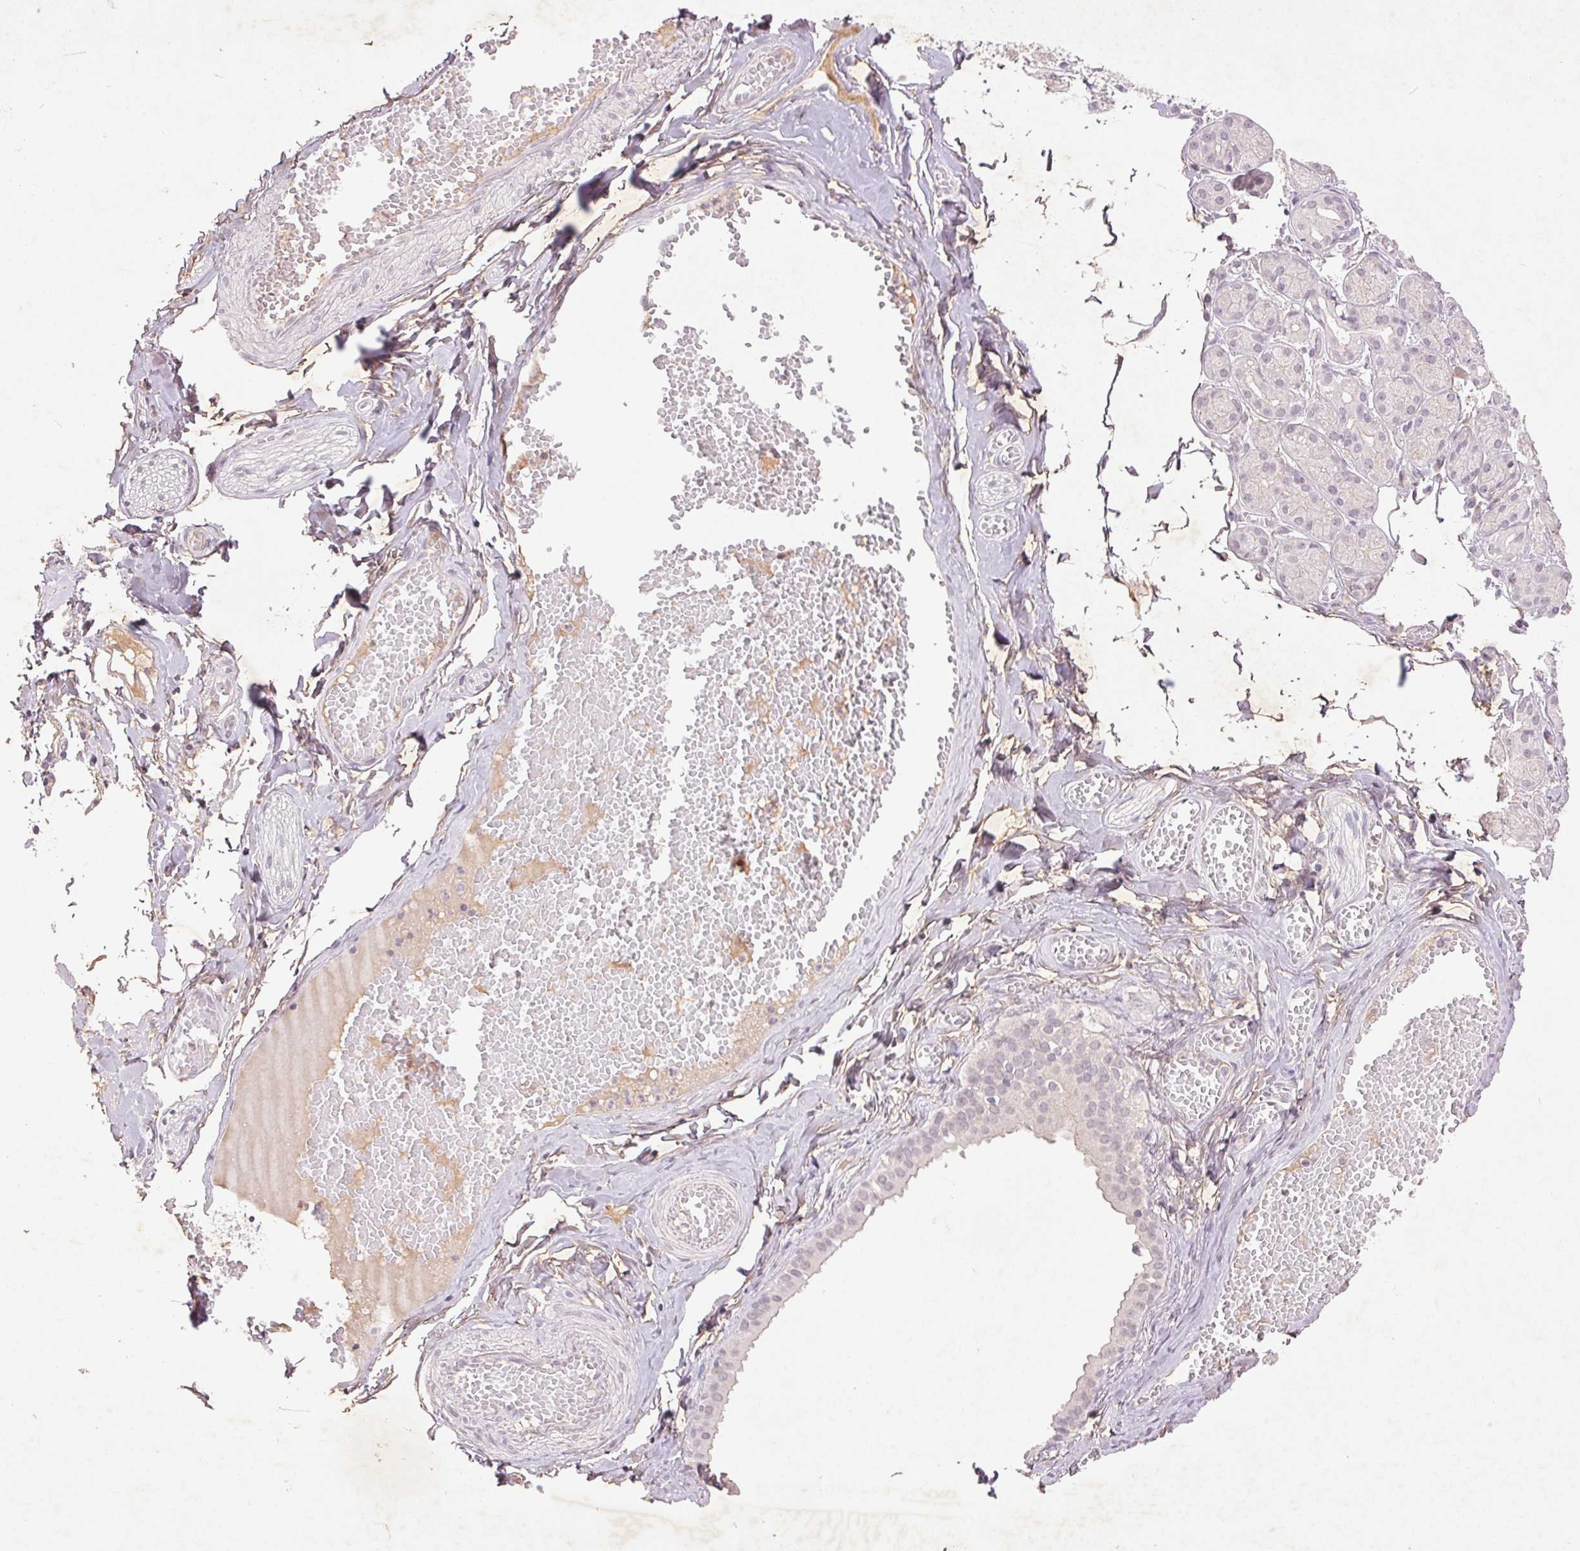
{"staining": {"intensity": "negative", "quantity": "none", "location": "none"}, "tissue": "salivary gland", "cell_type": "Glandular cells", "image_type": "normal", "snomed": [{"axis": "morphology", "description": "Normal tissue, NOS"}, {"axis": "topography", "description": "Salivary gland"}, {"axis": "topography", "description": "Peripheral nerve tissue"}], "caption": "IHC histopathology image of benign salivary gland: human salivary gland stained with DAB (3,3'-diaminobenzidine) demonstrates no significant protein expression in glandular cells.", "gene": "FAM168B", "patient": {"sex": "male", "age": 71}}